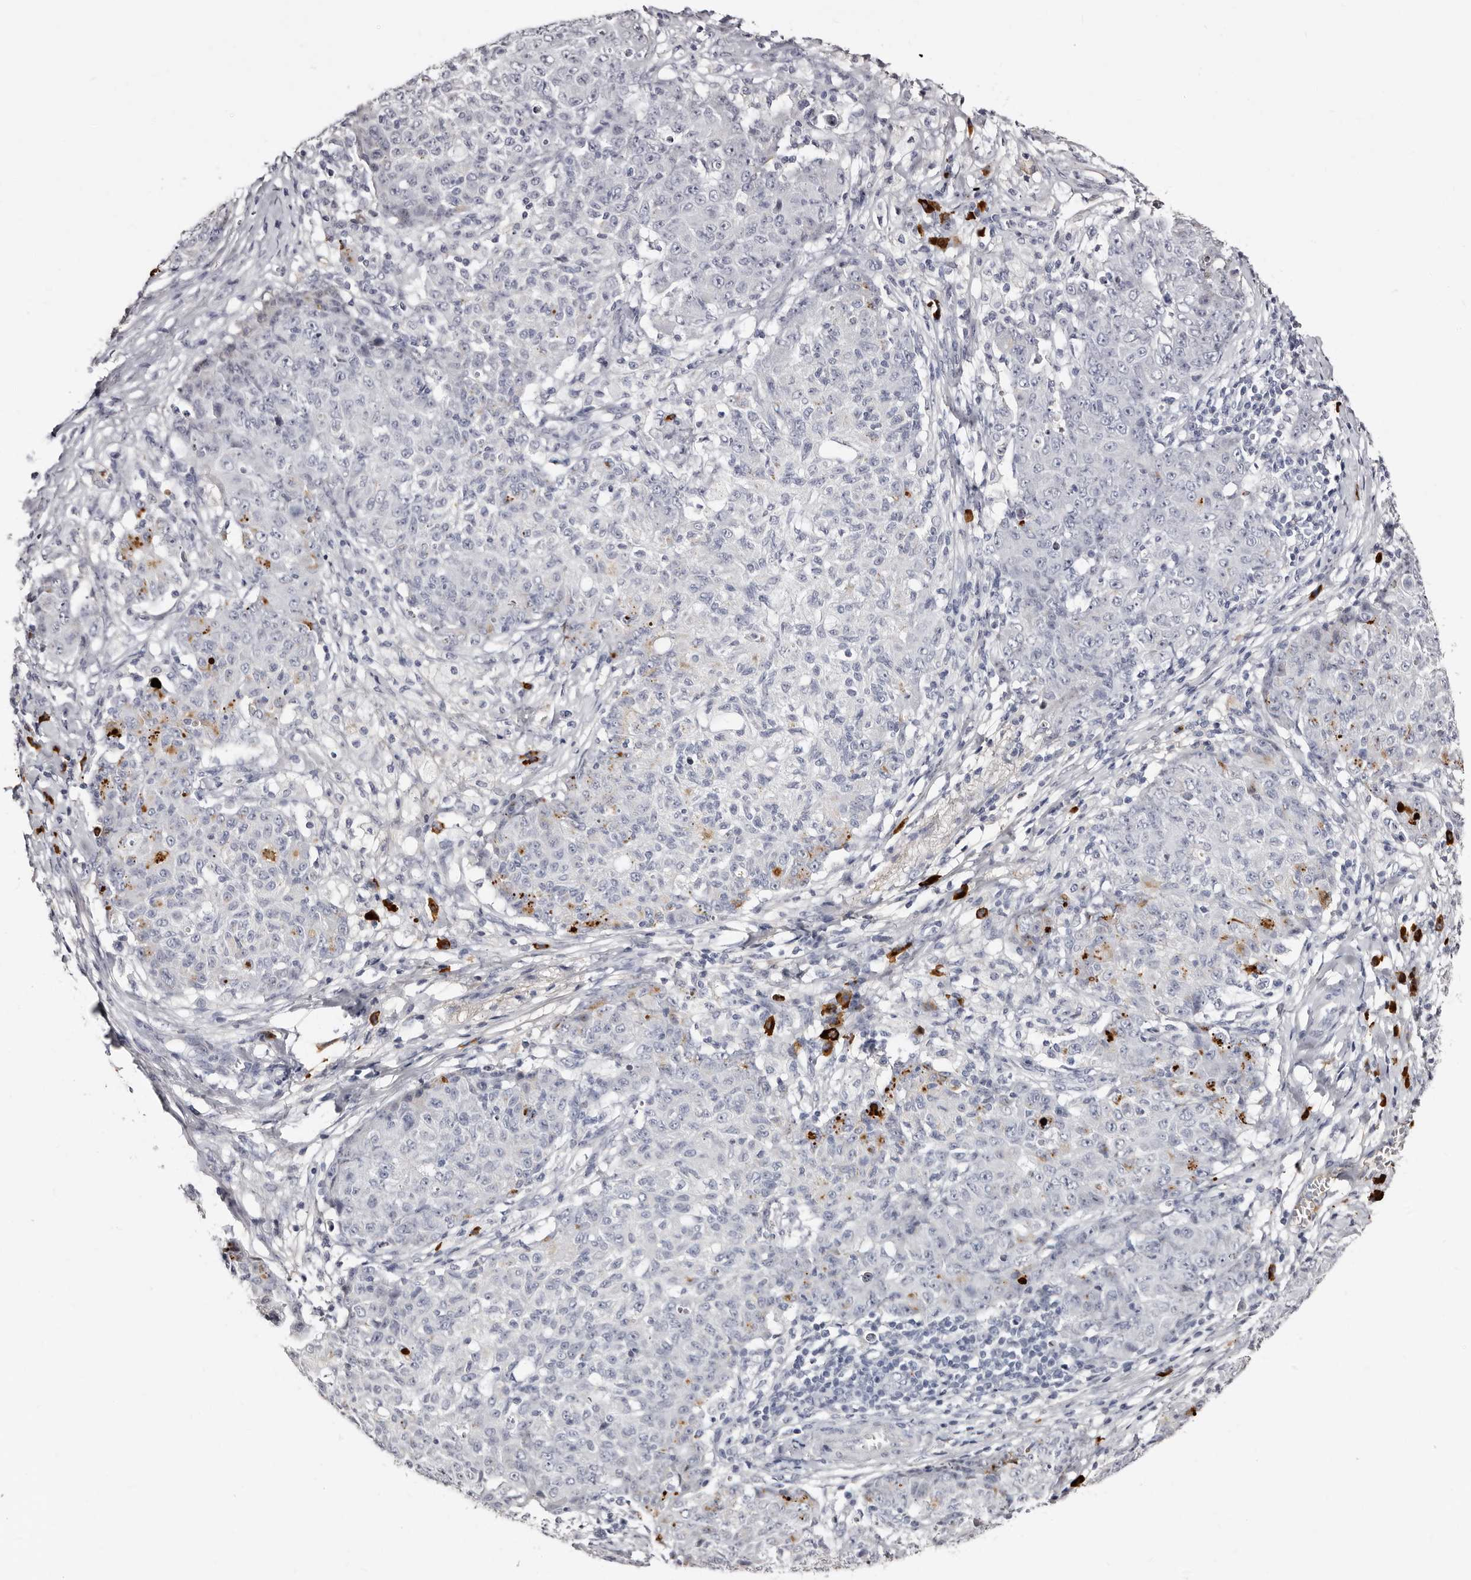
{"staining": {"intensity": "negative", "quantity": "none", "location": "none"}, "tissue": "ovarian cancer", "cell_type": "Tumor cells", "image_type": "cancer", "snomed": [{"axis": "morphology", "description": "Carcinoma, endometroid"}, {"axis": "topography", "description": "Ovary"}], "caption": "The photomicrograph reveals no staining of tumor cells in ovarian cancer. (IHC, brightfield microscopy, high magnification).", "gene": "TBC1D22B", "patient": {"sex": "female", "age": 42}}